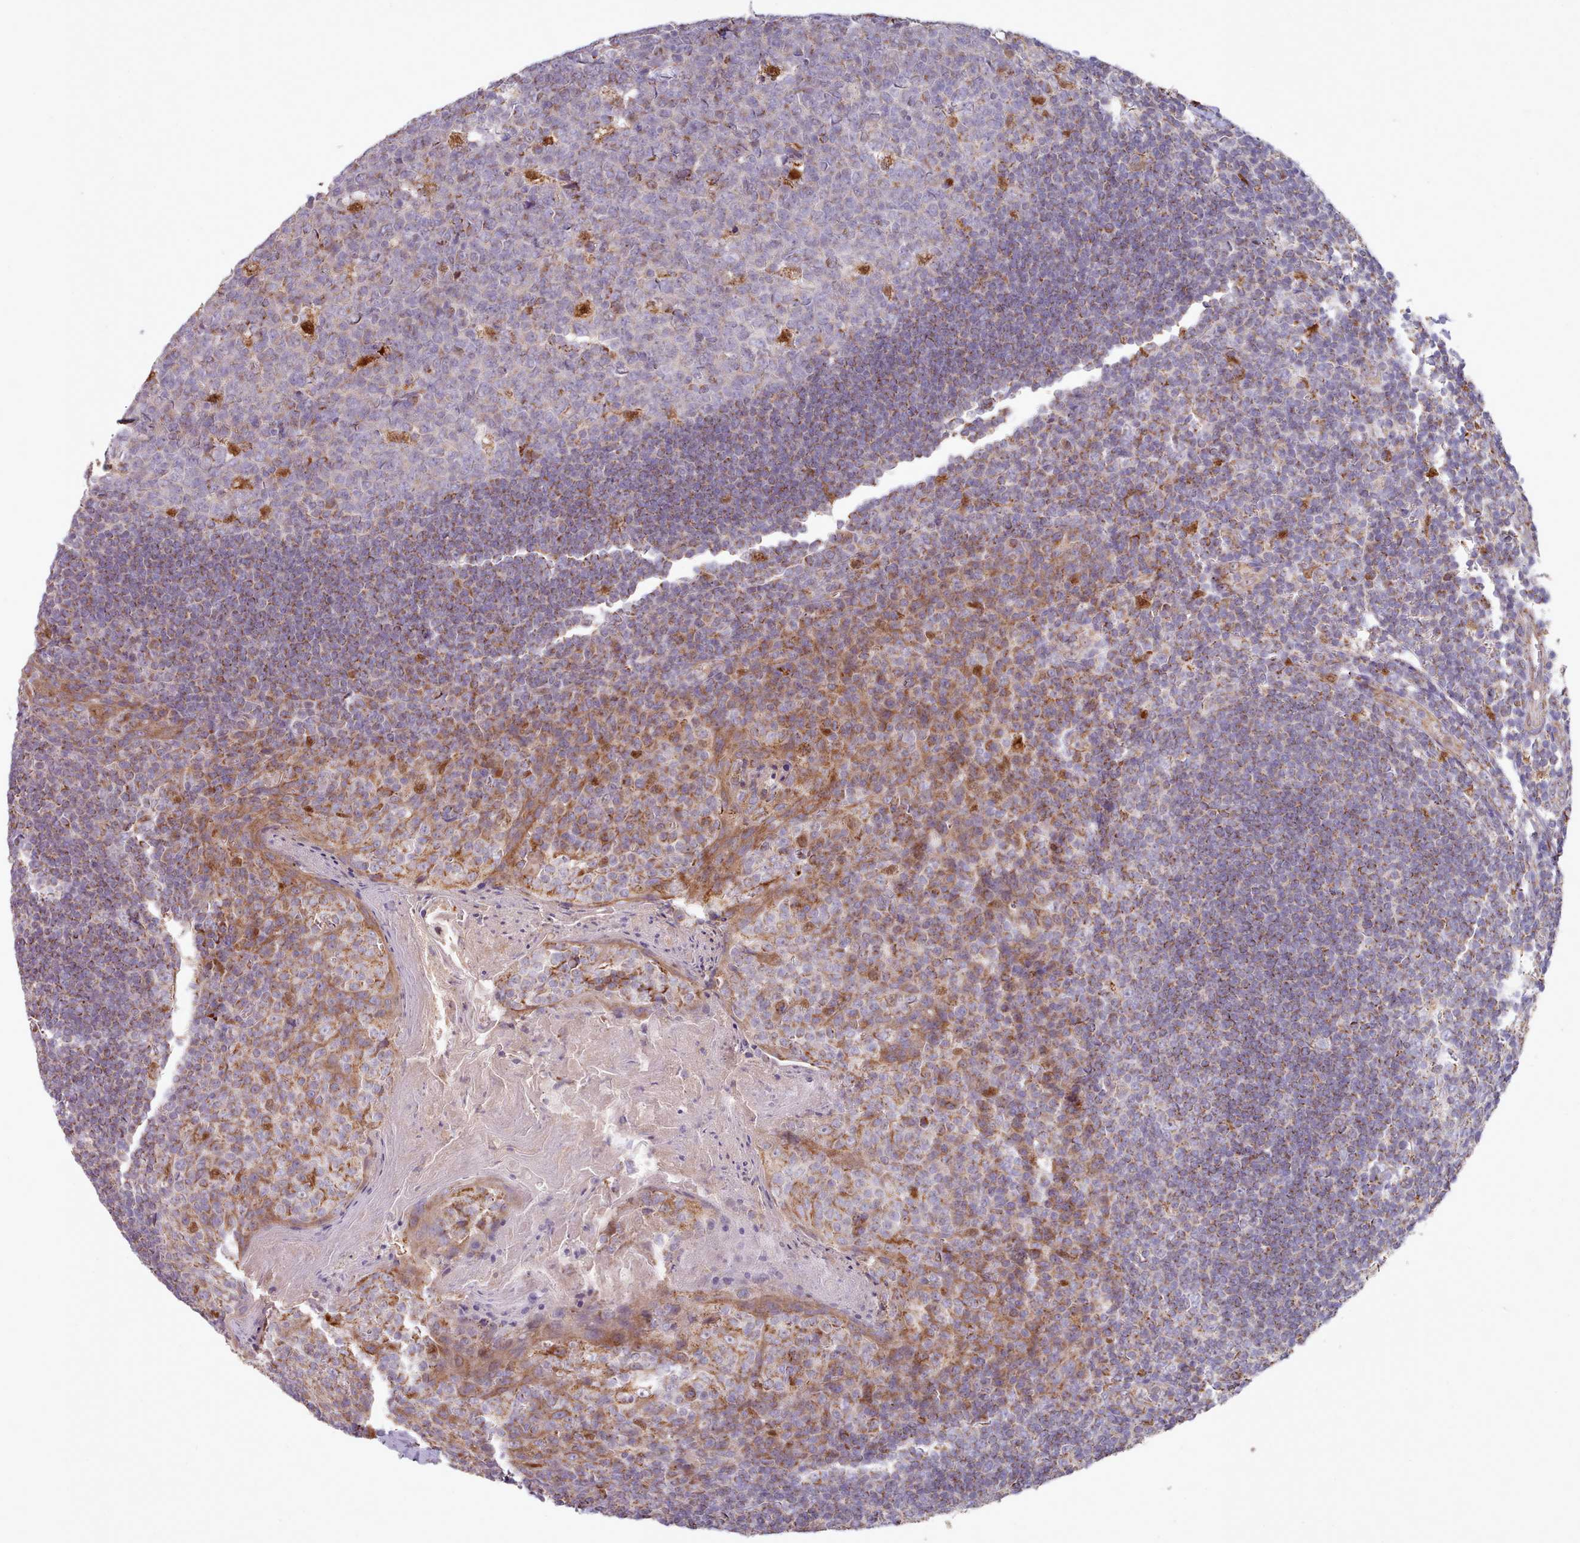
{"staining": {"intensity": "moderate", "quantity": "25%-75%", "location": "cytoplasmic/membranous"}, "tissue": "tonsil", "cell_type": "Germinal center cells", "image_type": "normal", "snomed": [{"axis": "morphology", "description": "Normal tissue, NOS"}, {"axis": "topography", "description": "Tonsil"}], "caption": "Immunohistochemical staining of benign human tonsil demonstrates medium levels of moderate cytoplasmic/membranous expression in about 25%-75% of germinal center cells. The staining was performed using DAB (3,3'-diaminobenzidine), with brown indicating positive protein expression. Nuclei are stained blue with hematoxylin.", "gene": "HSDL2", "patient": {"sex": "male", "age": 27}}